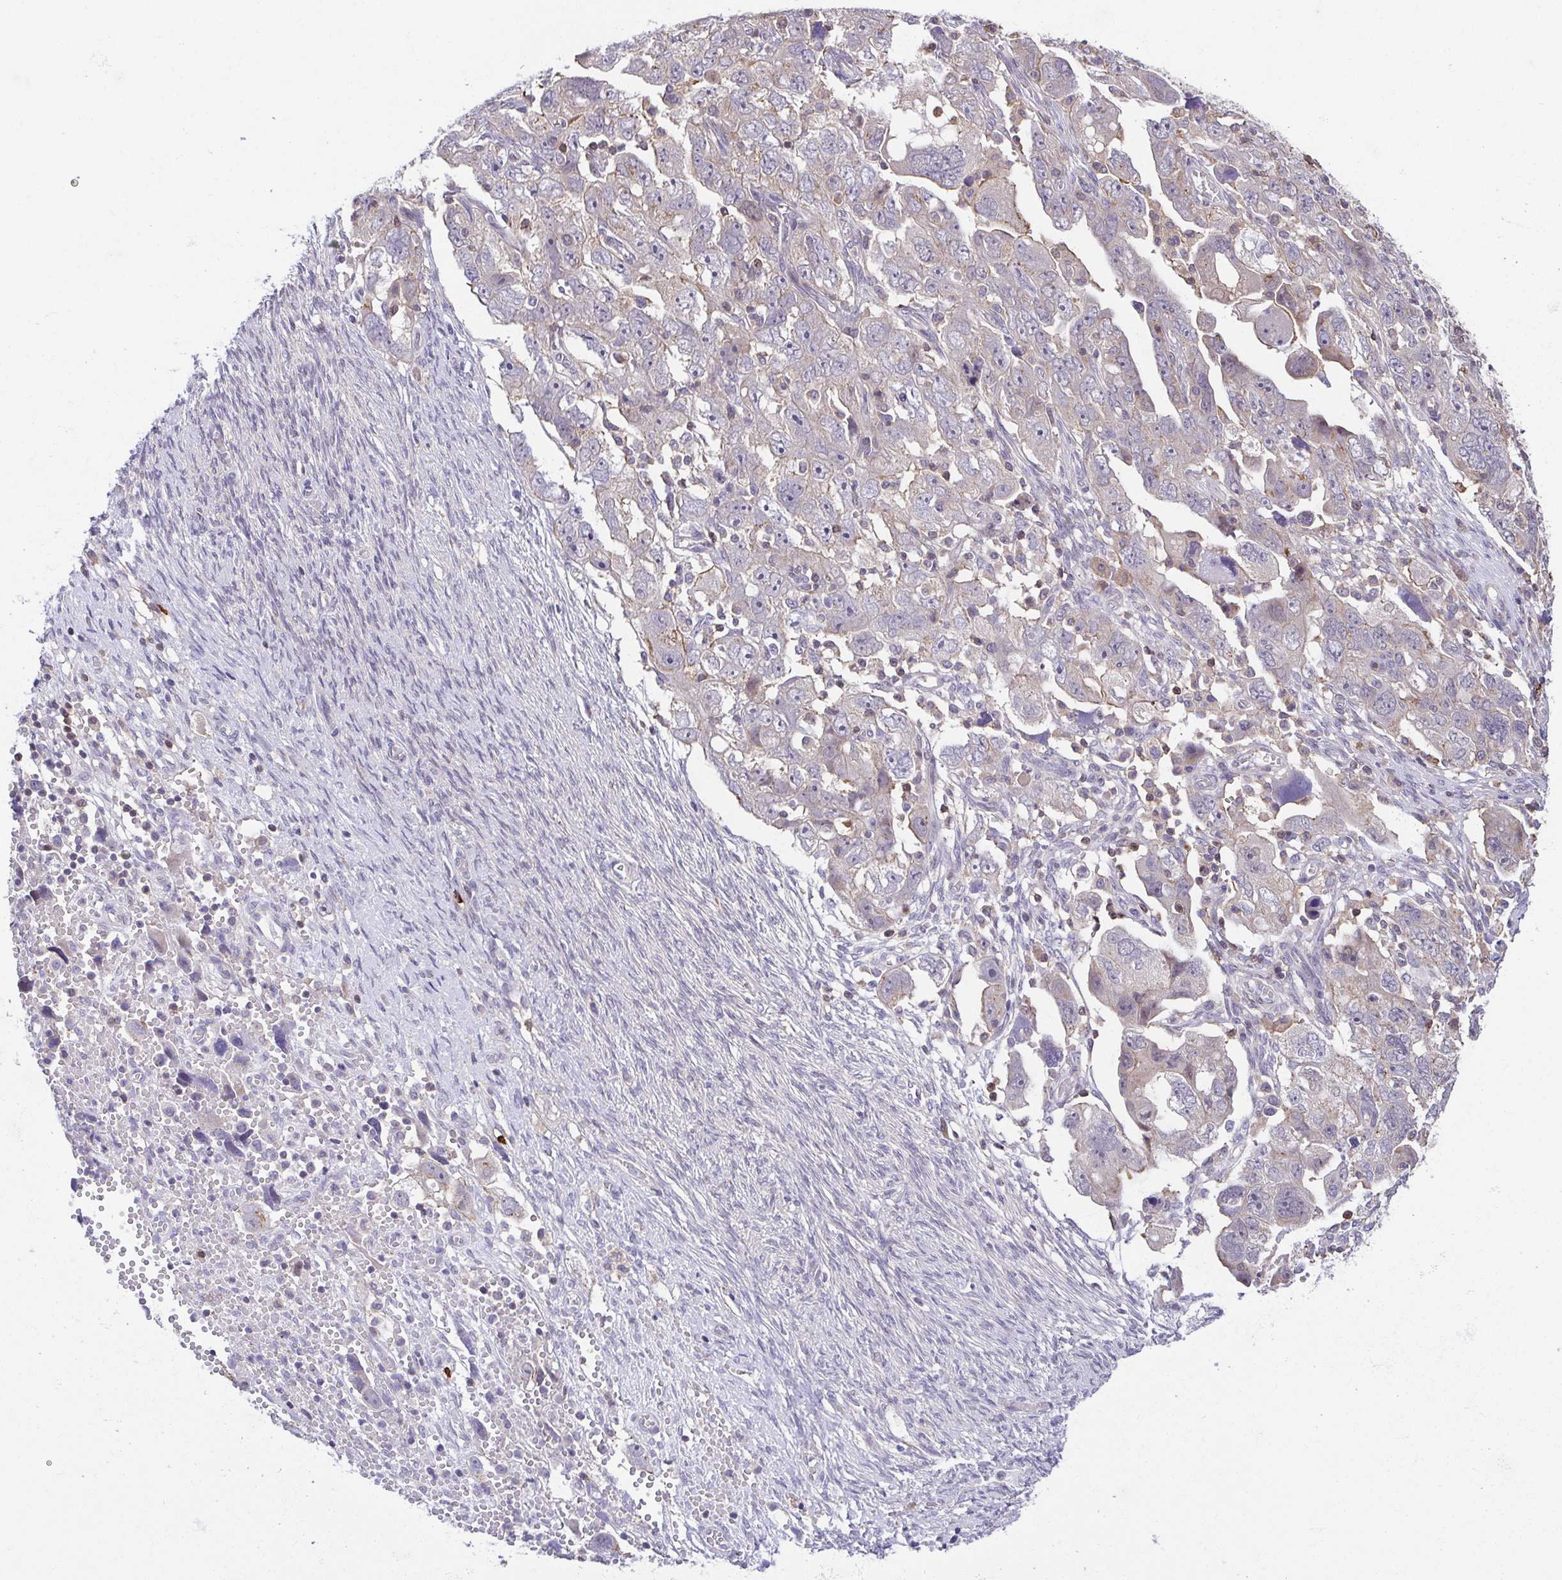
{"staining": {"intensity": "negative", "quantity": "none", "location": "none"}, "tissue": "ovarian cancer", "cell_type": "Tumor cells", "image_type": "cancer", "snomed": [{"axis": "morphology", "description": "Carcinoma, NOS"}, {"axis": "morphology", "description": "Cystadenocarcinoma, serous, NOS"}, {"axis": "topography", "description": "Ovary"}], "caption": "DAB immunohistochemical staining of serous cystadenocarcinoma (ovarian) shows no significant positivity in tumor cells. (DAB (3,3'-diaminobenzidine) IHC with hematoxylin counter stain).", "gene": "PREPL", "patient": {"sex": "female", "age": 69}}